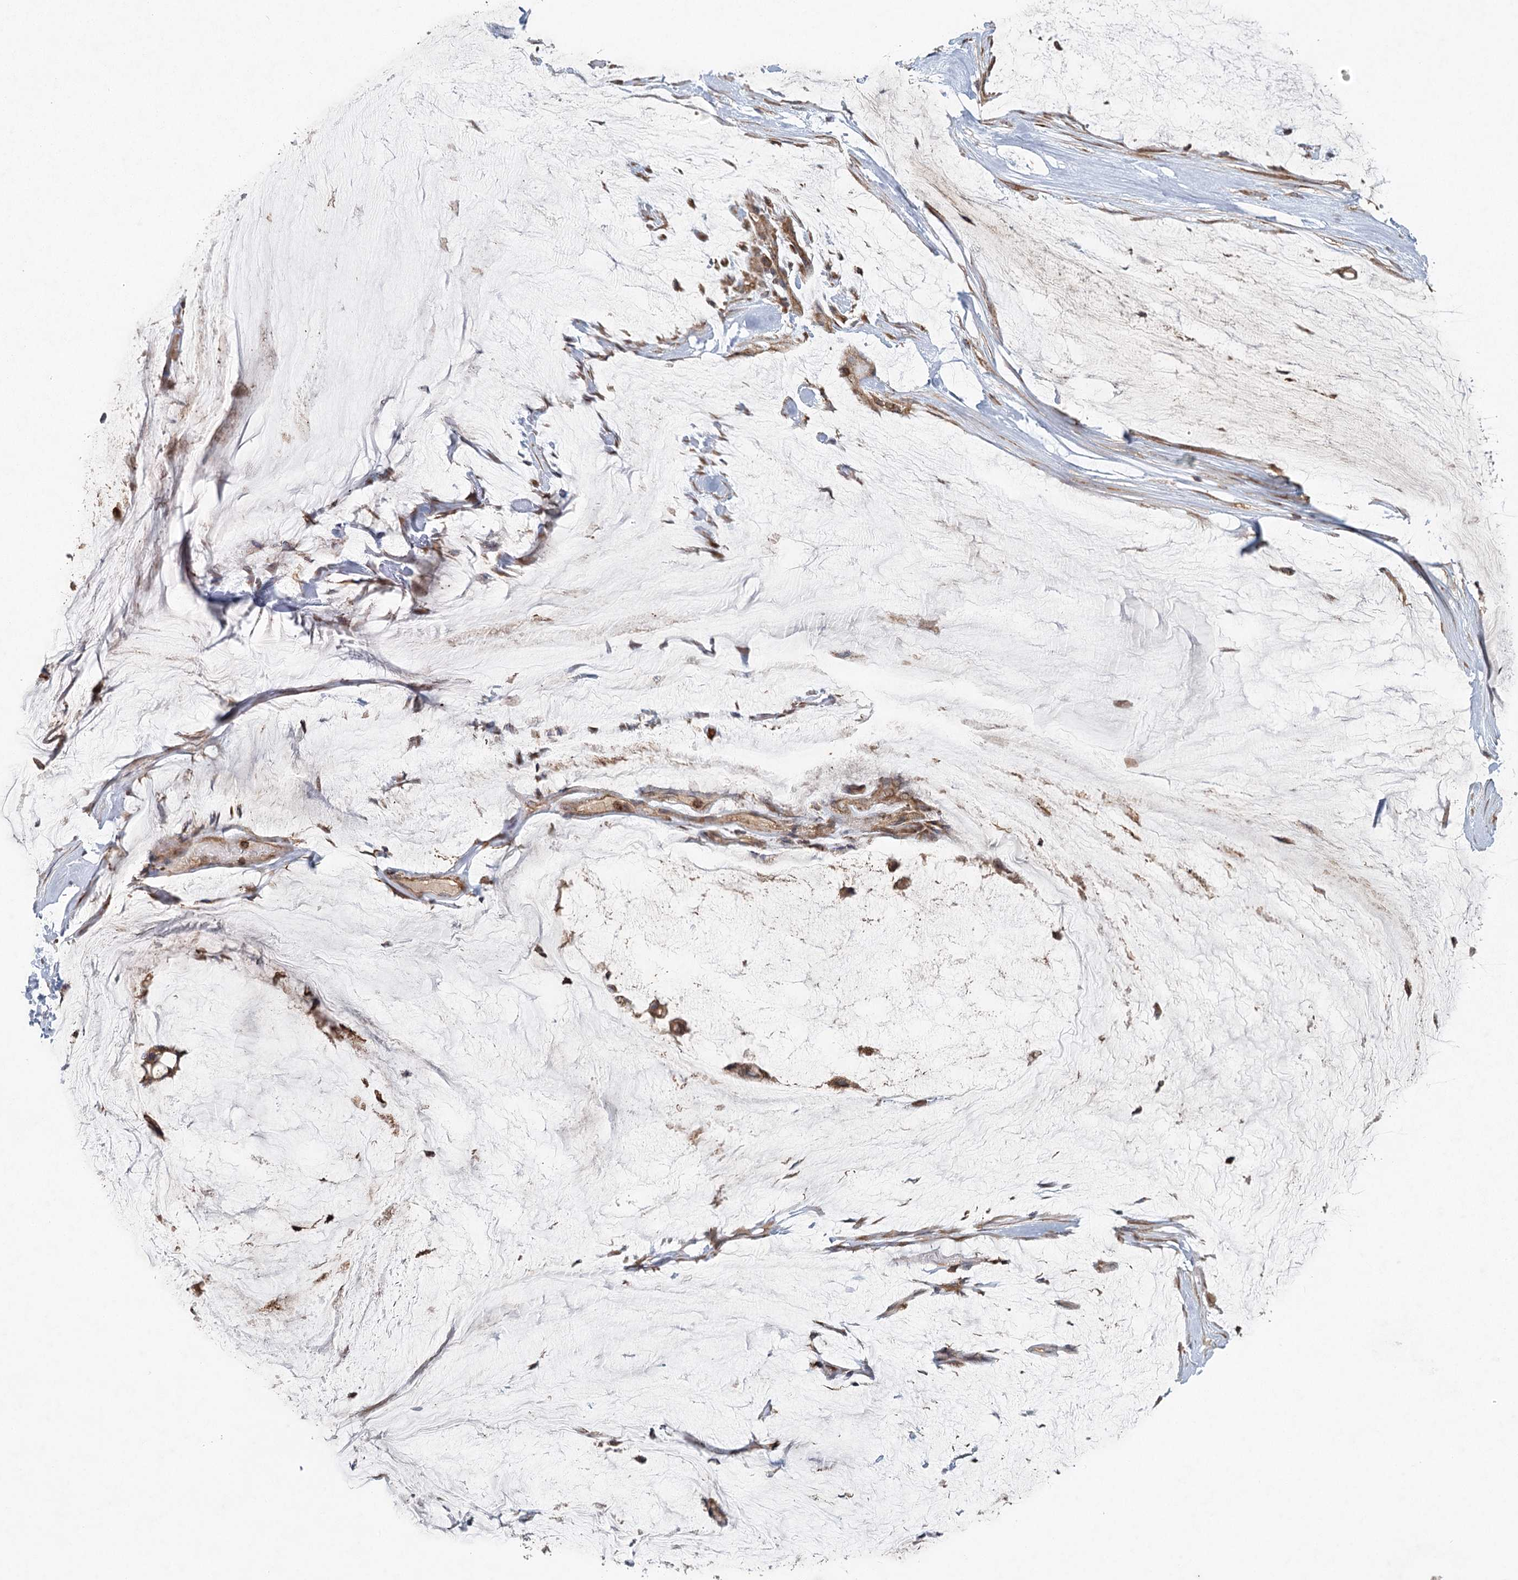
{"staining": {"intensity": "weak", "quantity": ">75%", "location": "cytoplasmic/membranous"}, "tissue": "ovarian cancer", "cell_type": "Tumor cells", "image_type": "cancer", "snomed": [{"axis": "morphology", "description": "Cystadenocarcinoma, mucinous, NOS"}, {"axis": "topography", "description": "Ovary"}], "caption": "Mucinous cystadenocarcinoma (ovarian) stained with a protein marker displays weak staining in tumor cells.", "gene": "PLEKHA7", "patient": {"sex": "female", "age": 39}}